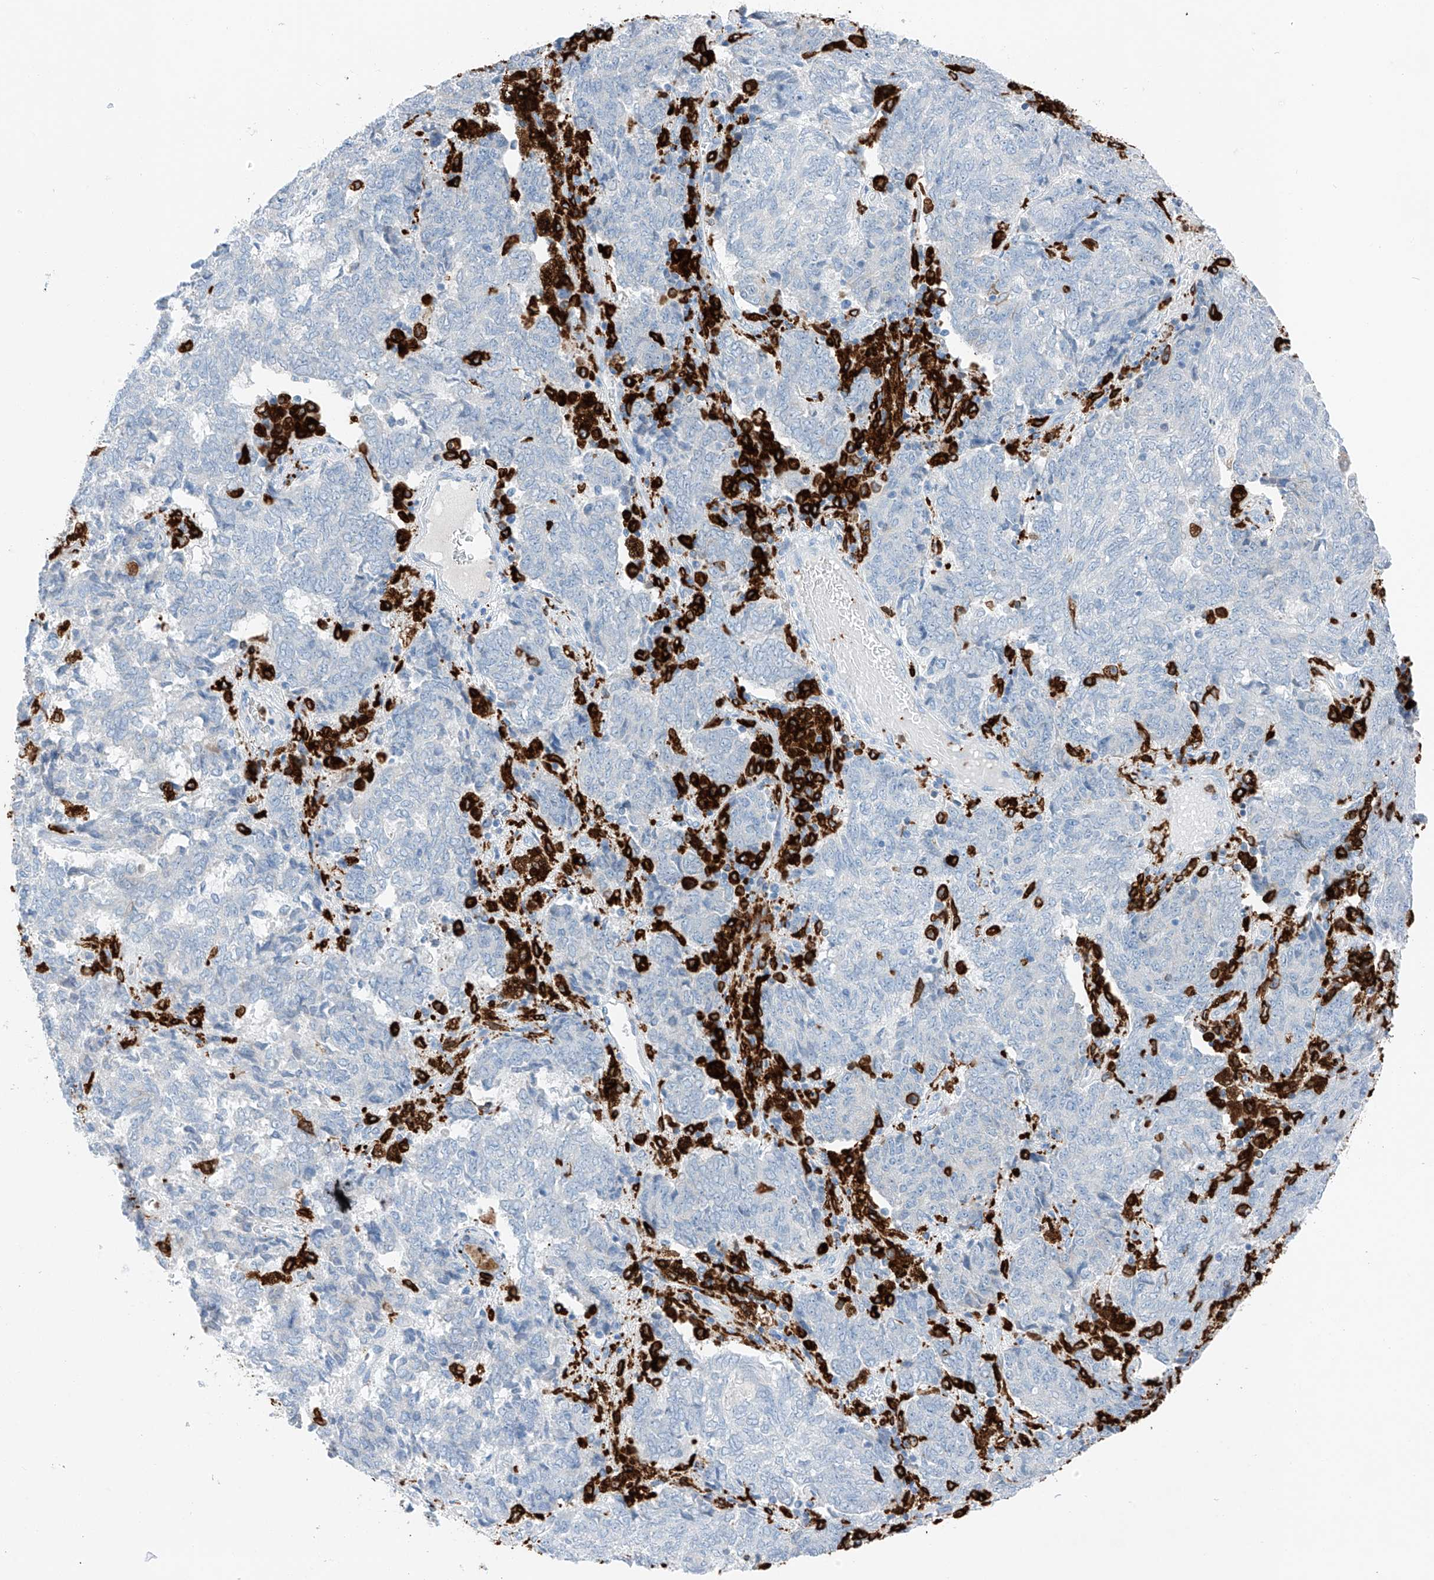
{"staining": {"intensity": "negative", "quantity": "none", "location": "none"}, "tissue": "endometrial cancer", "cell_type": "Tumor cells", "image_type": "cancer", "snomed": [{"axis": "morphology", "description": "Adenocarcinoma, NOS"}, {"axis": "topography", "description": "Endometrium"}], "caption": "The histopathology image shows no staining of tumor cells in adenocarcinoma (endometrial).", "gene": "TBXAS1", "patient": {"sex": "female", "age": 80}}